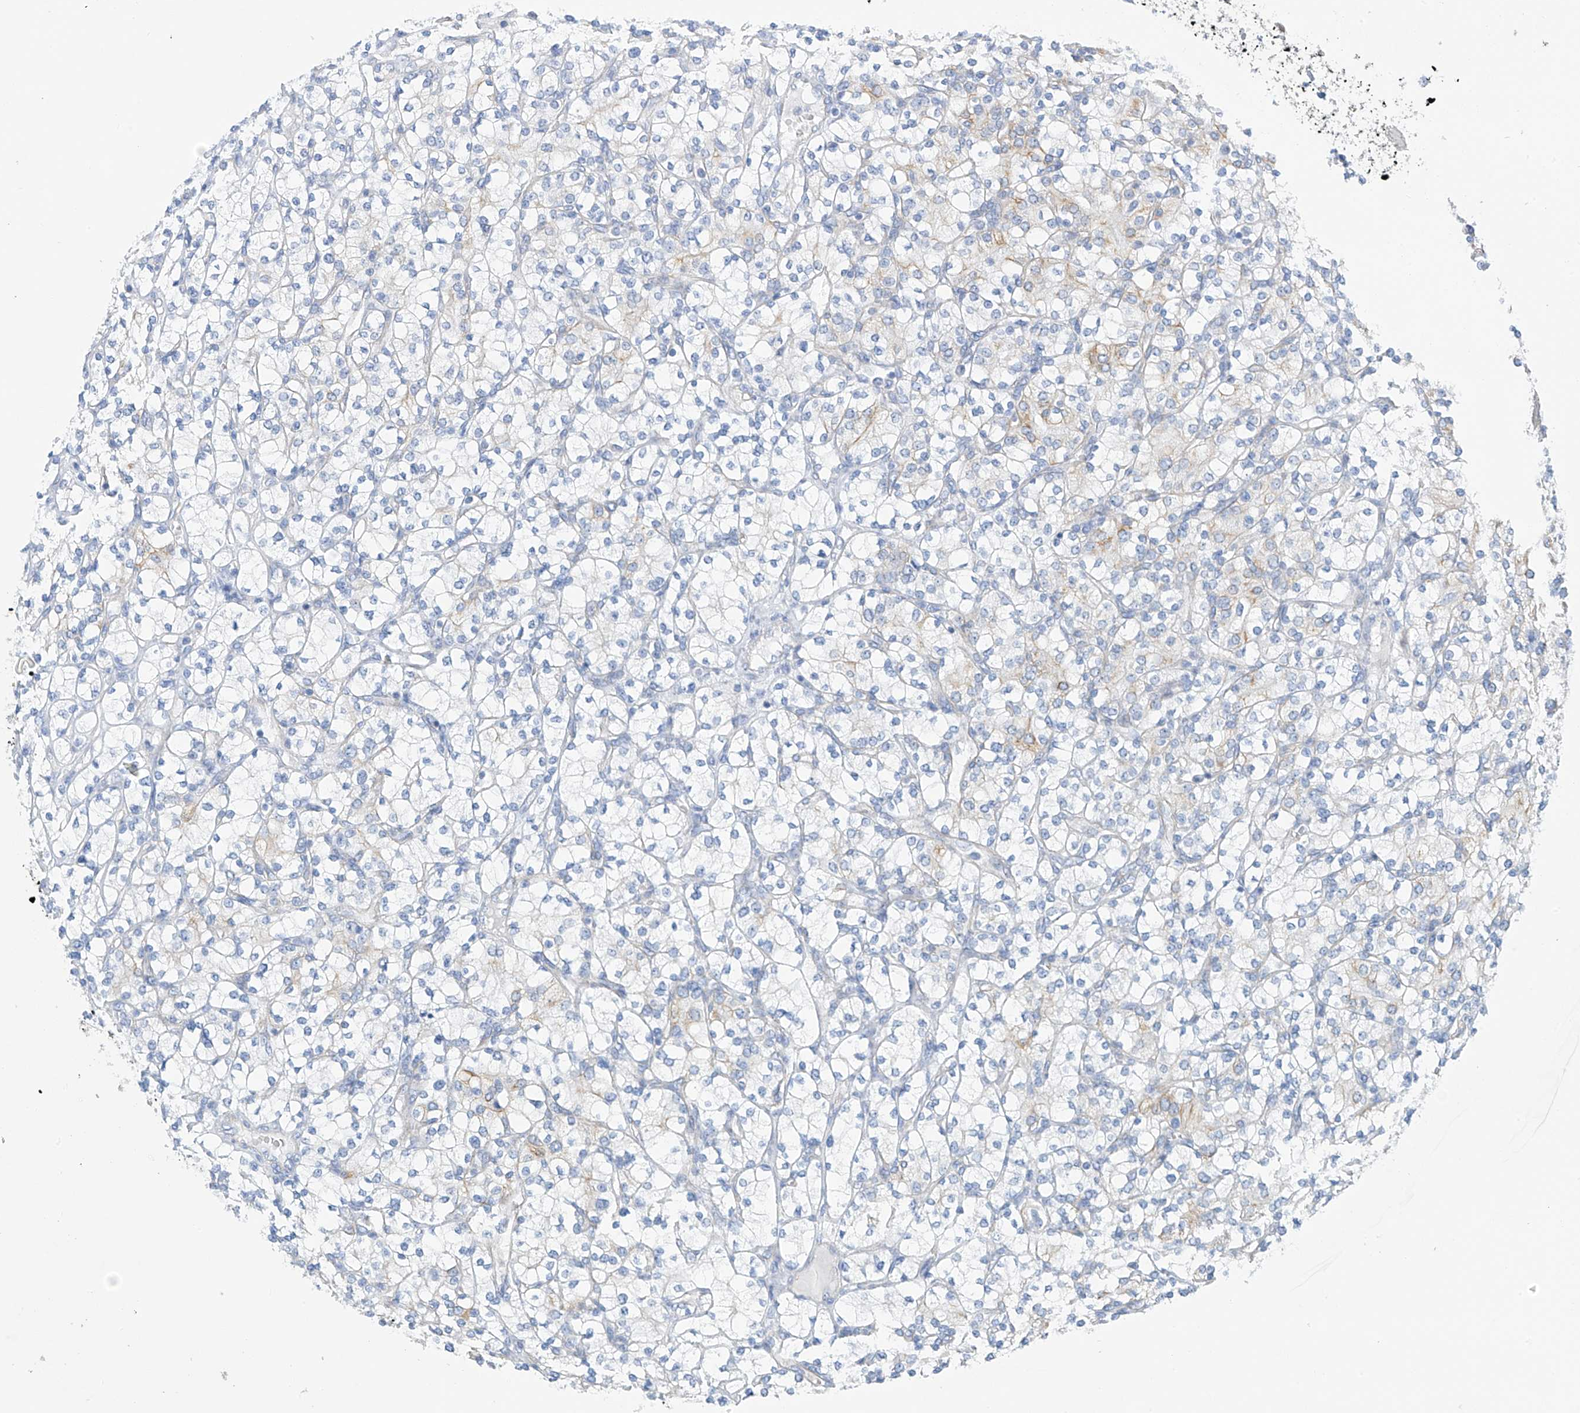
{"staining": {"intensity": "moderate", "quantity": "<25%", "location": "cytoplasmic/membranous"}, "tissue": "renal cancer", "cell_type": "Tumor cells", "image_type": "cancer", "snomed": [{"axis": "morphology", "description": "Adenocarcinoma, NOS"}, {"axis": "topography", "description": "Kidney"}], "caption": "Renal cancer tissue exhibits moderate cytoplasmic/membranous expression in about <25% of tumor cells The staining was performed using DAB (3,3'-diaminobenzidine), with brown indicating positive protein expression. Nuclei are stained blue with hematoxylin.", "gene": "PIK3C2B", "patient": {"sex": "male", "age": 77}}